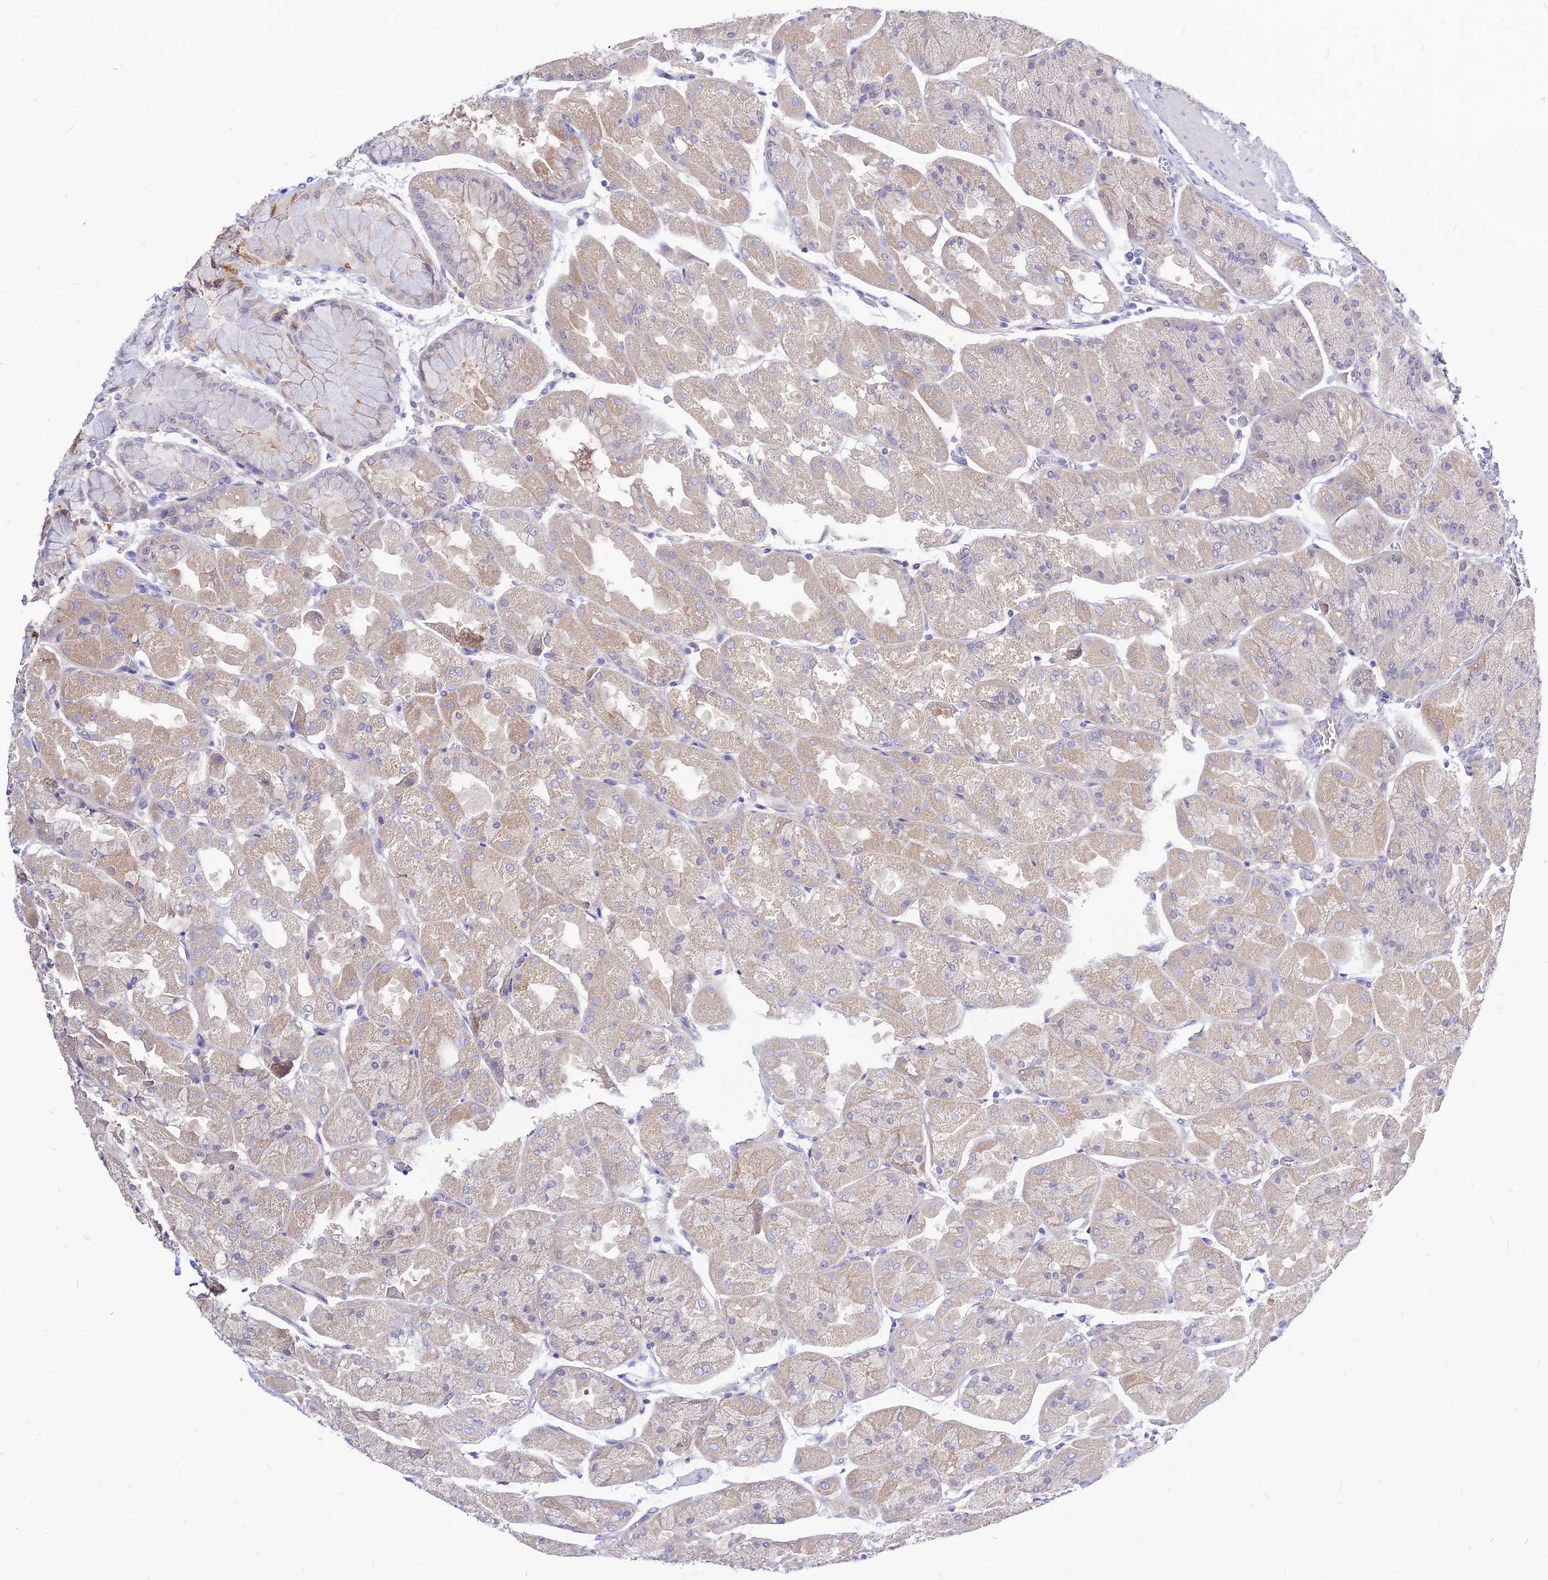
{"staining": {"intensity": "weak", "quantity": "<25%", "location": "cytoplasmic/membranous"}, "tissue": "stomach", "cell_type": "Glandular cells", "image_type": "normal", "snomed": [{"axis": "morphology", "description": "Normal tissue, NOS"}, {"axis": "topography", "description": "Stomach"}], "caption": "IHC image of unremarkable stomach stained for a protein (brown), which exhibits no staining in glandular cells.", "gene": "CZIB", "patient": {"sex": "female", "age": 61}}